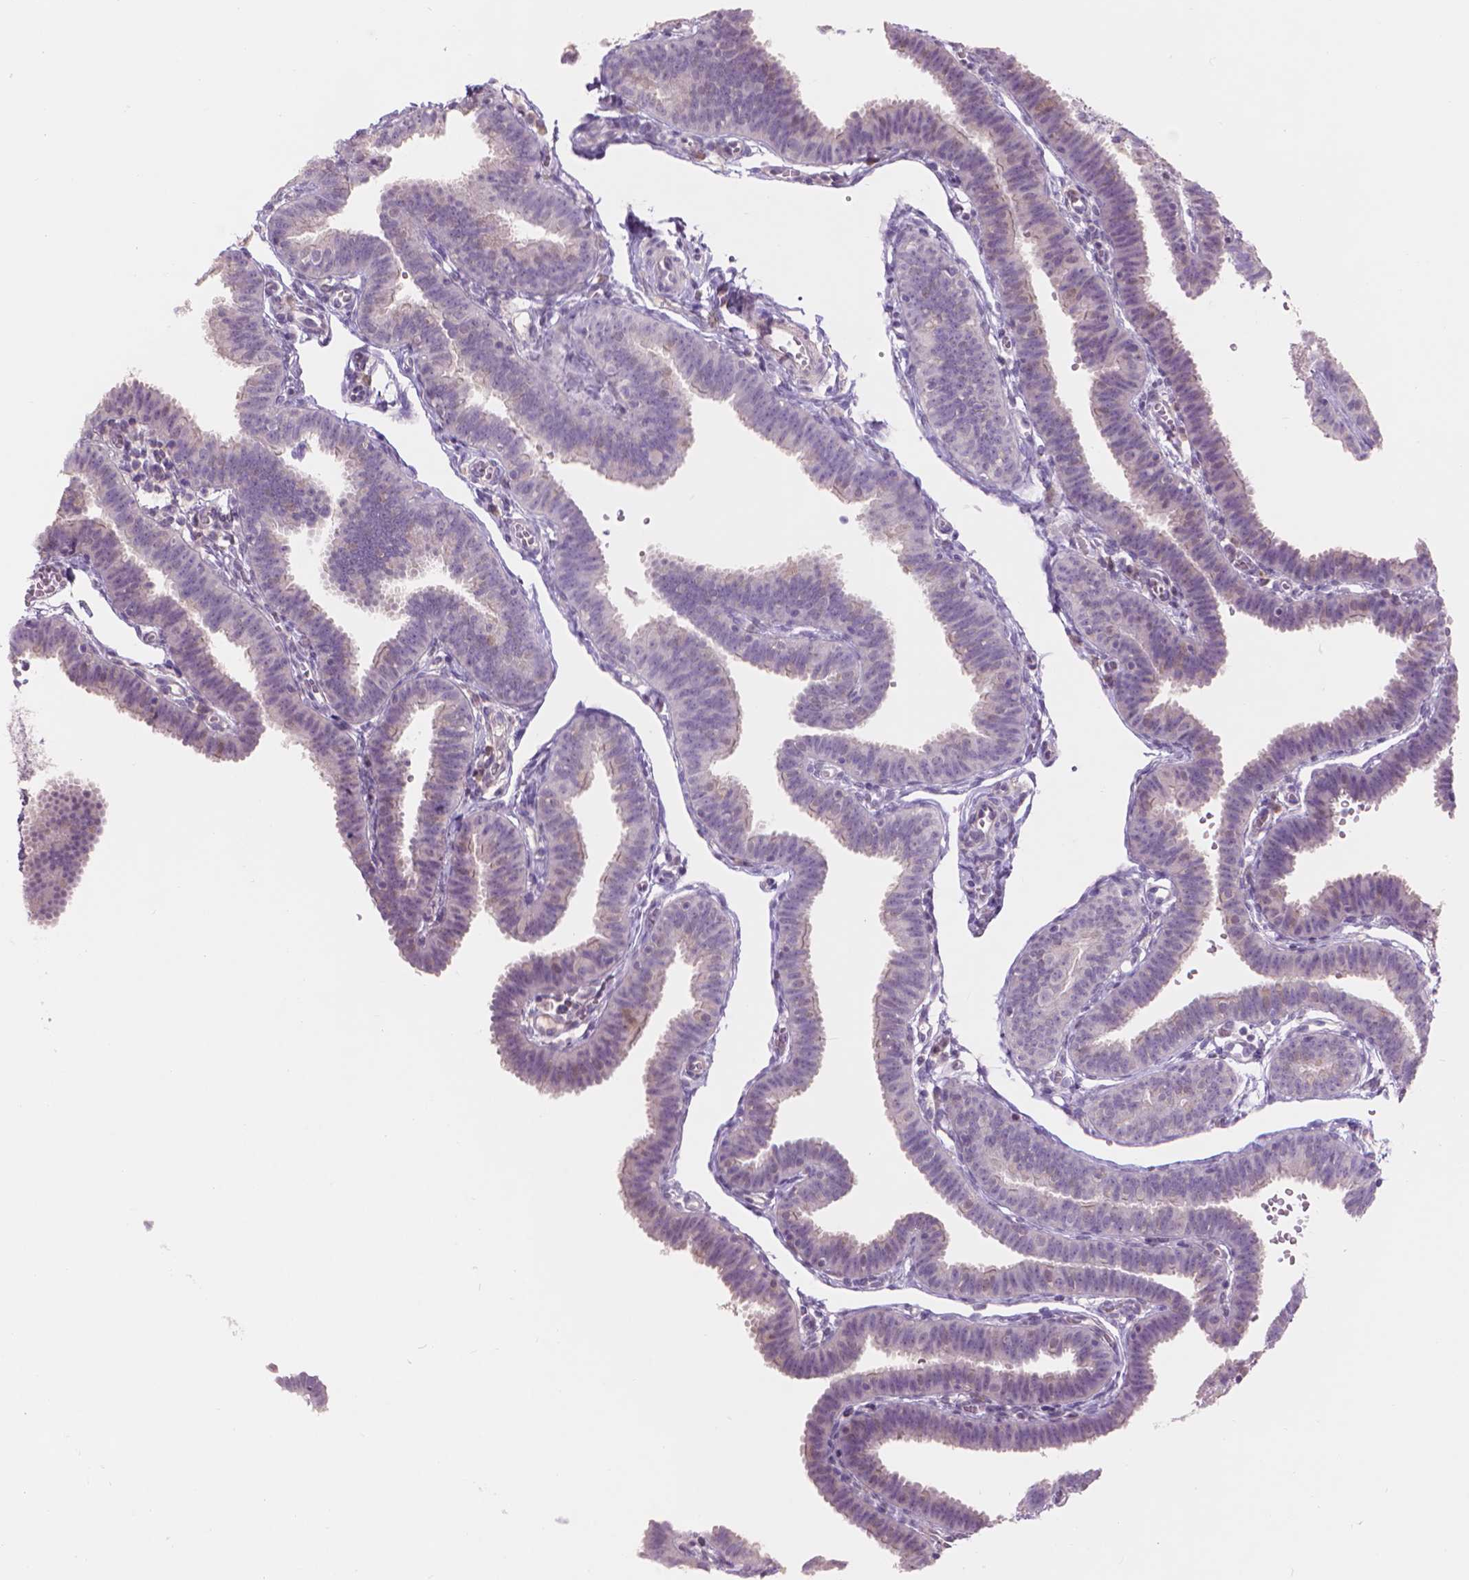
{"staining": {"intensity": "weak", "quantity": "<25%", "location": "cytoplasmic/membranous"}, "tissue": "fallopian tube", "cell_type": "Glandular cells", "image_type": "normal", "snomed": [{"axis": "morphology", "description": "Normal tissue, NOS"}, {"axis": "topography", "description": "Fallopian tube"}], "caption": "DAB immunohistochemical staining of benign fallopian tube displays no significant positivity in glandular cells. The staining is performed using DAB brown chromogen with nuclei counter-stained in using hematoxylin.", "gene": "ENO2", "patient": {"sex": "female", "age": 25}}